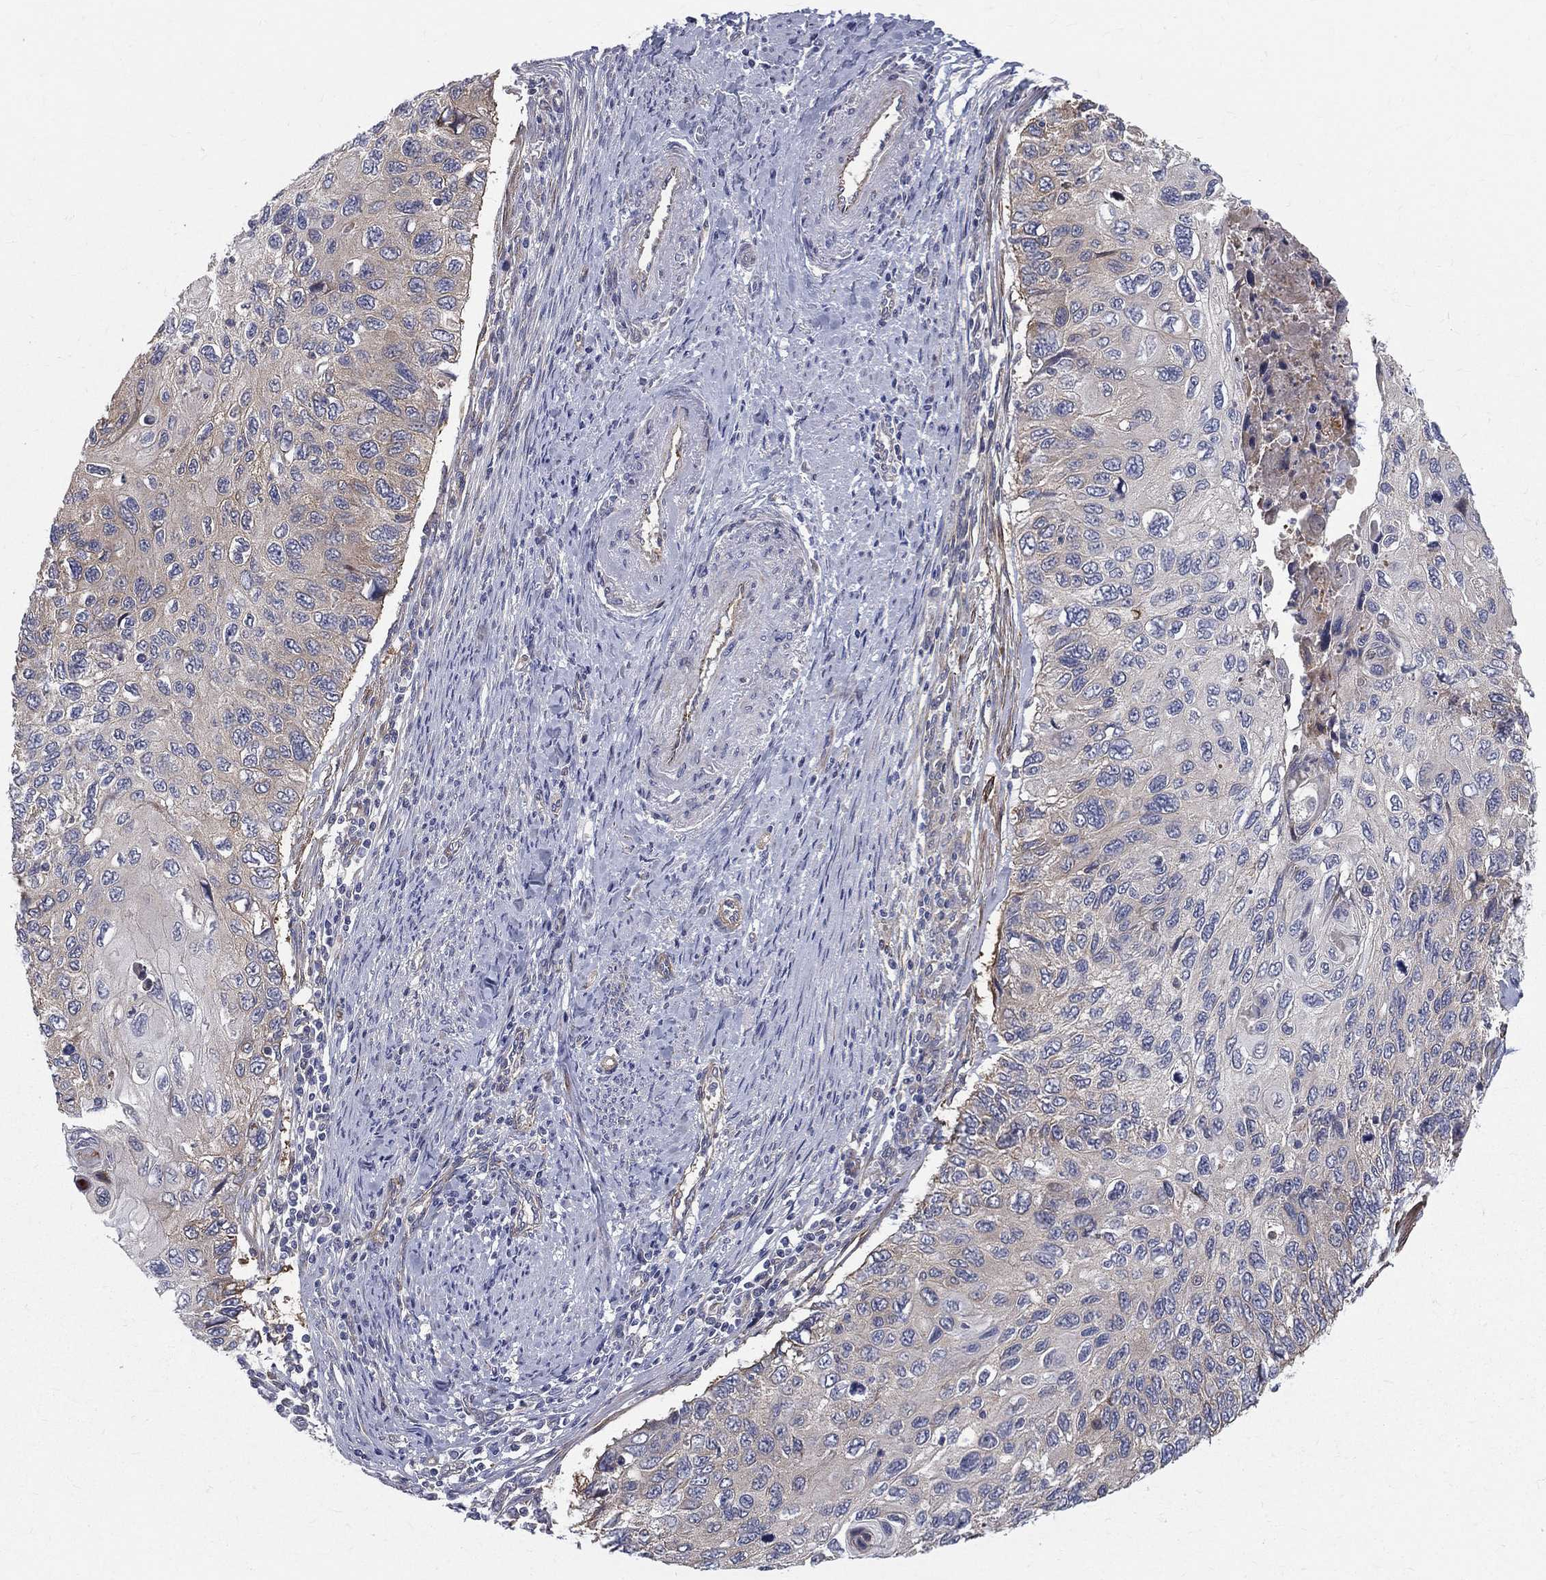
{"staining": {"intensity": "weak", "quantity": "<25%", "location": "cytoplasmic/membranous"}, "tissue": "cervical cancer", "cell_type": "Tumor cells", "image_type": "cancer", "snomed": [{"axis": "morphology", "description": "Squamous cell carcinoma, NOS"}, {"axis": "topography", "description": "Cervix"}], "caption": "Immunohistochemistry (IHC) photomicrograph of squamous cell carcinoma (cervical) stained for a protein (brown), which shows no staining in tumor cells. (Stains: DAB immunohistochemistry (IHC) with hematoxylin counter stain, Microscopy: brightfield microscopy at high magnification).", "gene": "POMZP3", "patient": {"sex": "female", "age": 70}}